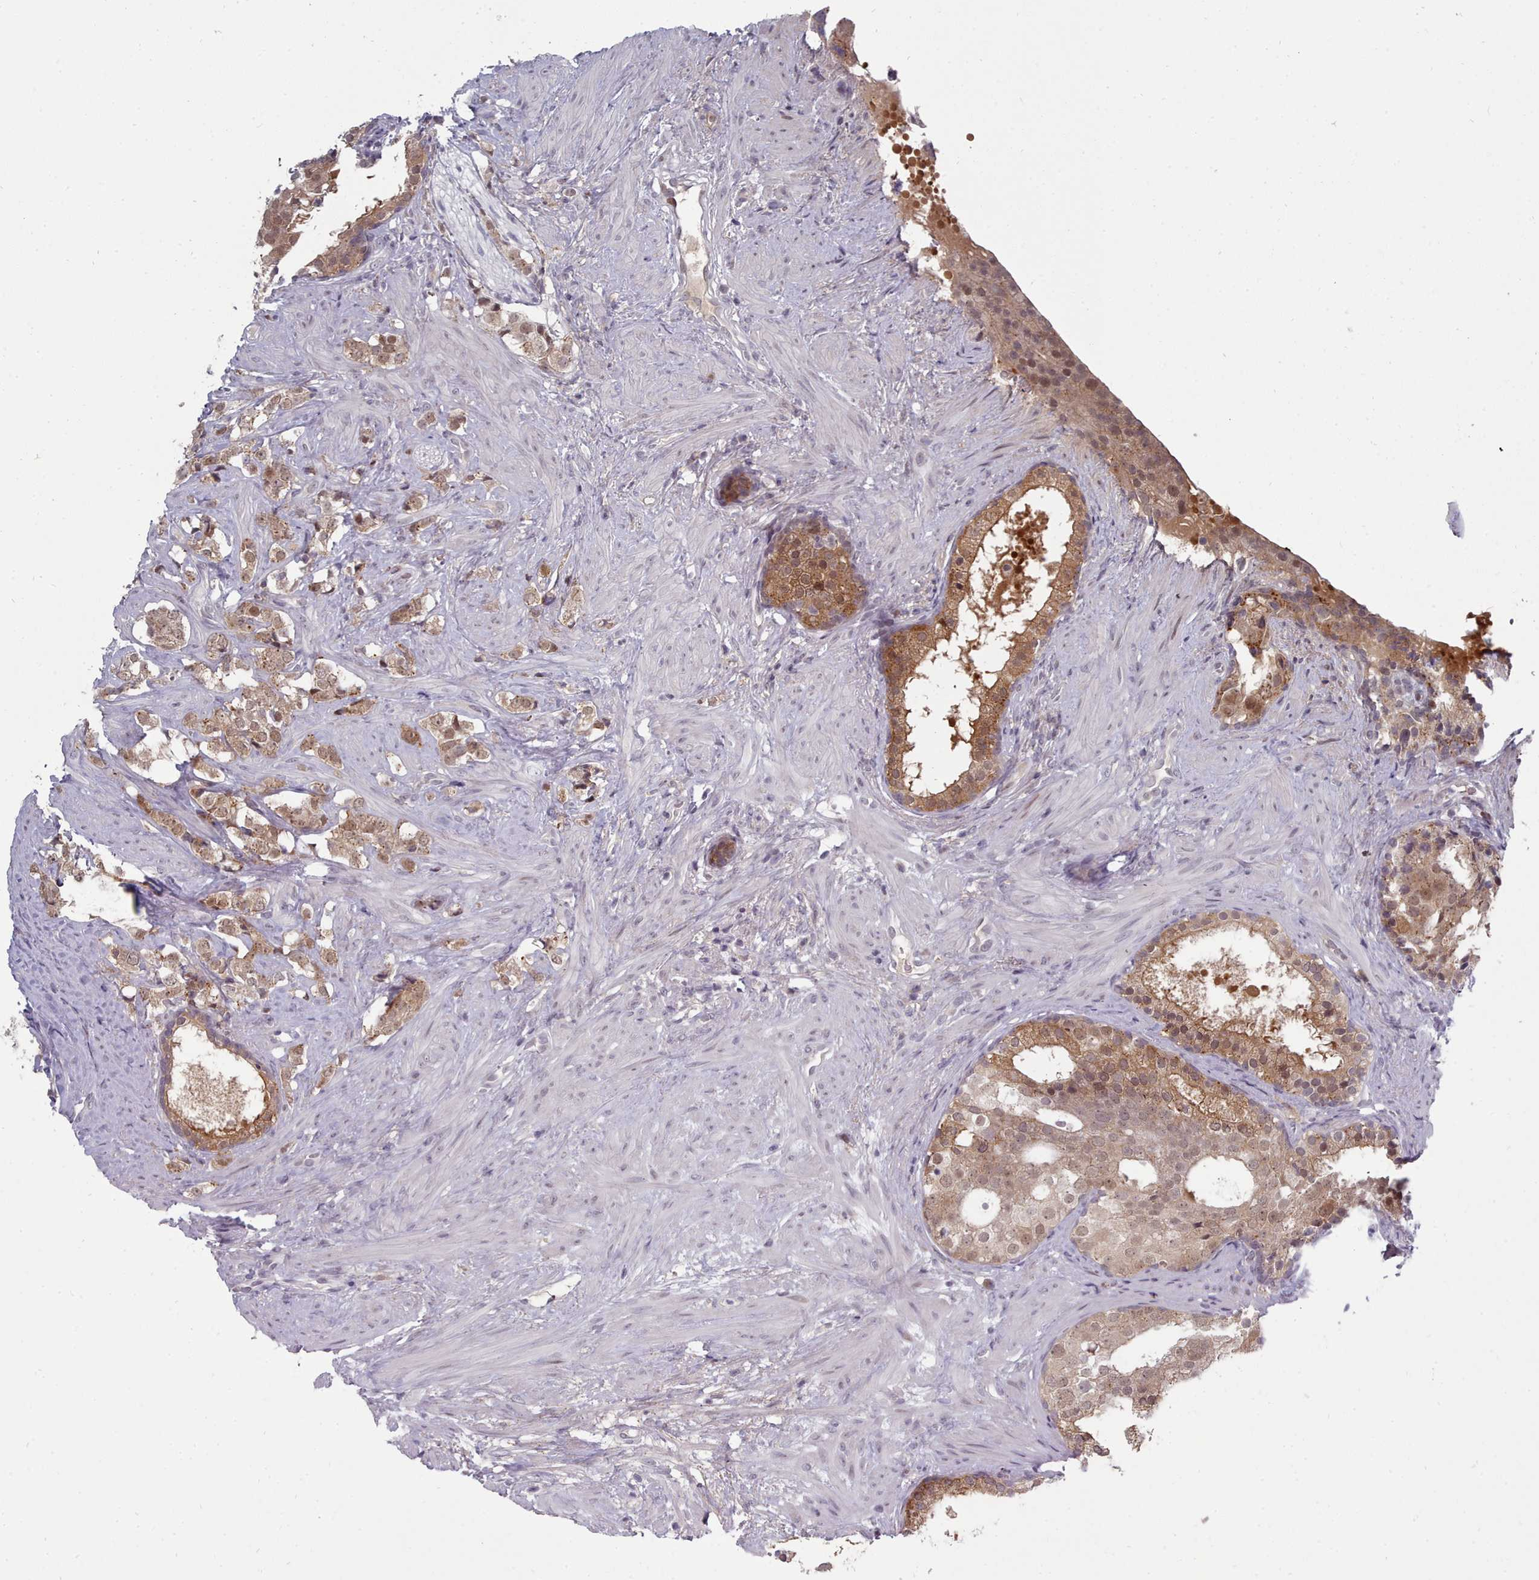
{"staining": {"intensity": "moderate", "quantity": ">75%", "location": "cytoplasmic/membranous,nuclear"}, "tissue": "prostate cancer", "cell_type": "Tumor cells", "image_type": "cancer", "snomed": [{"axis": "morphology", "description": "Adenocarcinoma, High grade"}, {"axis": "topography", "description": "Prostate"}], "caption": "Brown immunohistochemical staining in human adenocarcinoma (high-grade) (prostate) demonstrates moderate cytoplasmic/membranous and nuclear staining in about >75% of tumor cells.", "gene": "GINS1", "patient": {"sex": "male", "age": 49}}